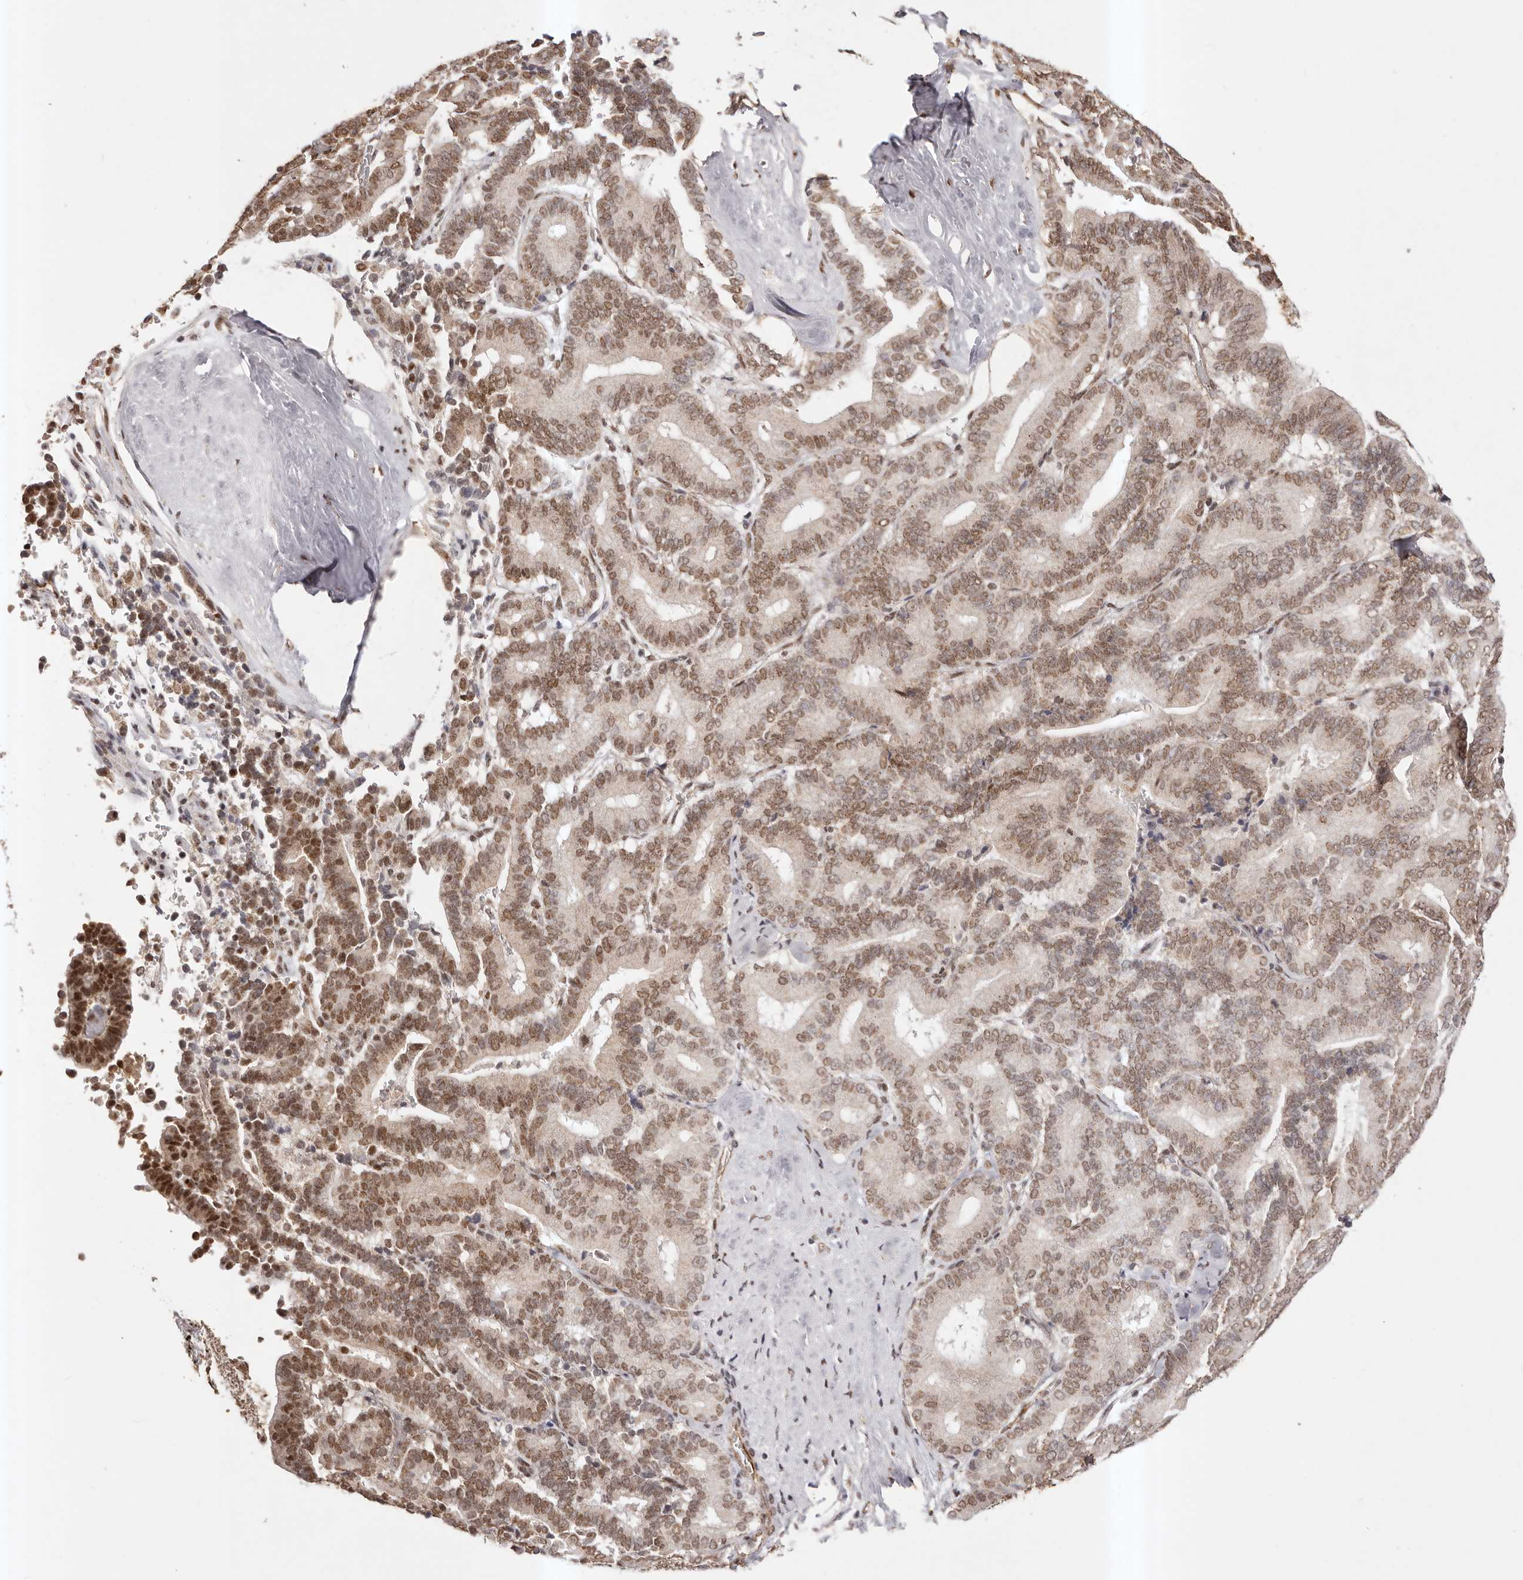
{"staining": {"intensity": "moderate", "quantity": ">75%", "location": "nuclear"}, "tissue": "liver cancer", "cell_type": "Tumor cells", "image_type": "cancer", "snomed": [{"axis": "morphology", "description": "Cholangiocarcinoma"}, {"axis": "topography", "description": "Liver"}], "caption": "Tumor cells show moderate nuclear expression in about >75% of cells in liver cholangiocarcinoma. (DAB = brown stain, brightfield microscopy at high magnification).", "gene": "RPS6KA5", "patient": {"sex": "female", "age": 75}}